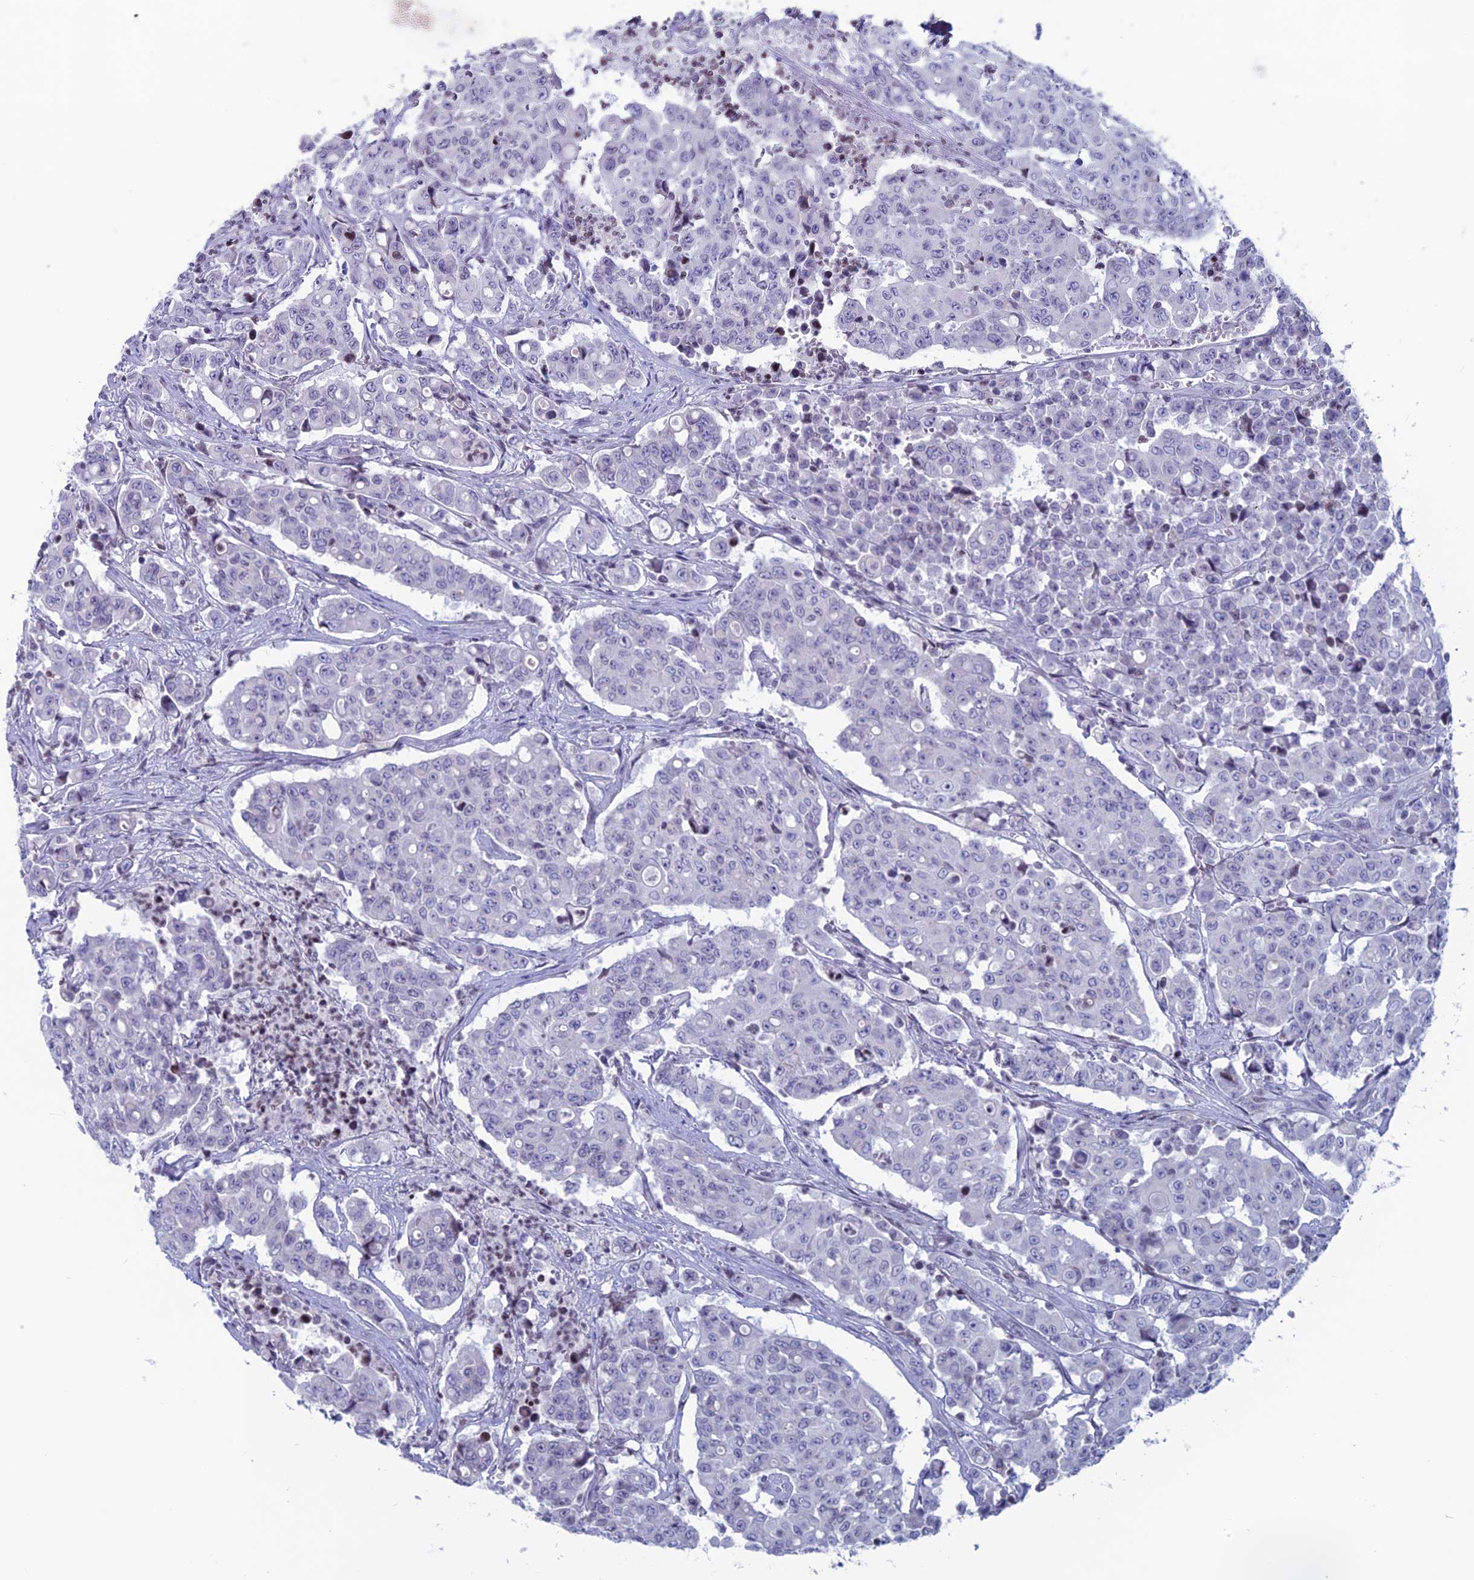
{"staining": {"intensity": "negative", "quantity": "none", "location": "none"}, "tissue": "colorectal cancer", "cell_type": "Tumor cells", "image_type": "cancer", "snomed": [{"axis": "morphology", "description": "Adenocarcinoma, NOS"}, {"axis": "topography", "description": "Colon"}], "caption": "Immunohistochemistry of adenocarcinoma (colorectal) shows no expression in tumor cells.", "gene": "CERS6", "patient": {"sex": "male", "age": 51}}